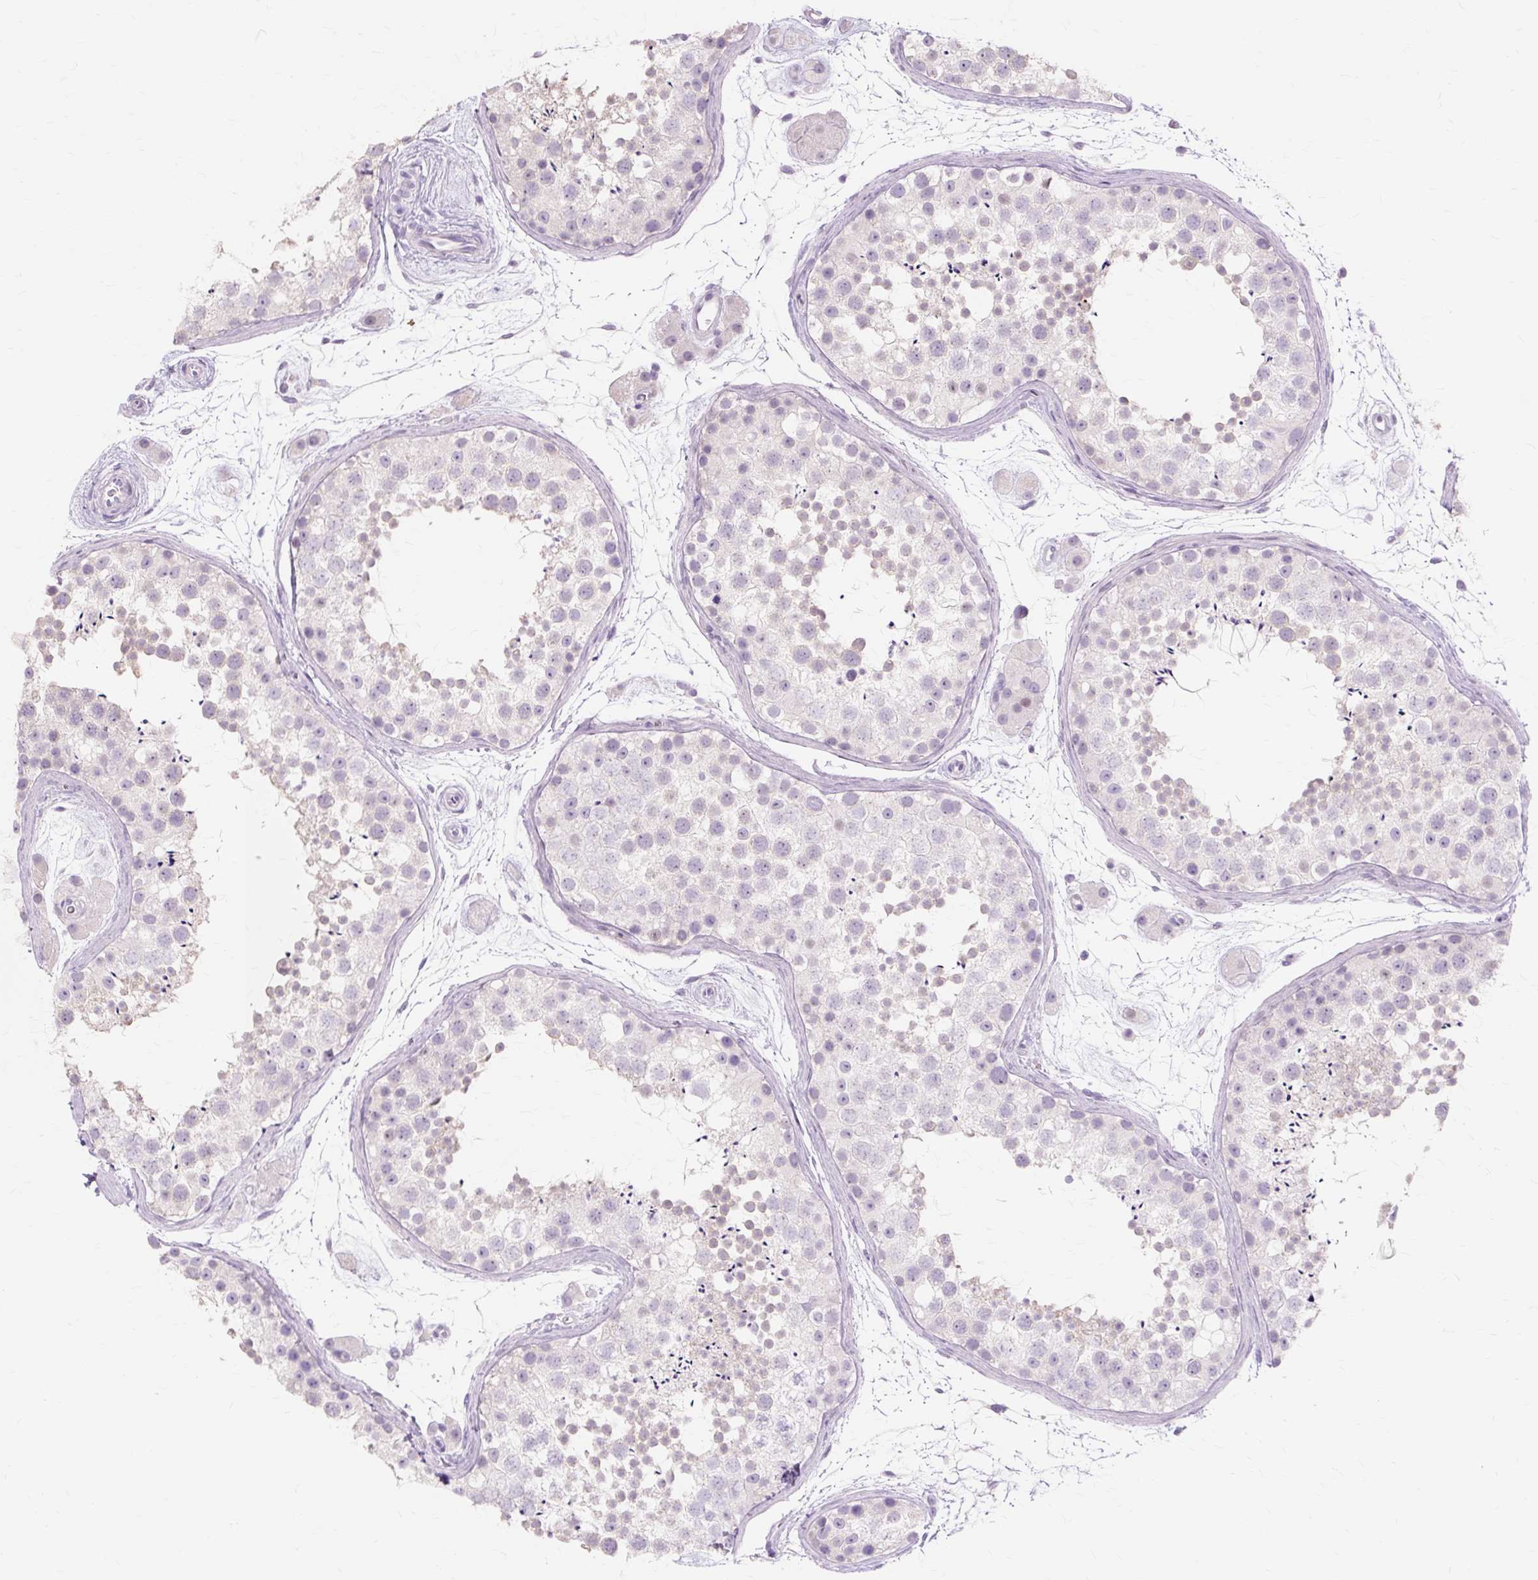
{"staining": {"intensity": "negative", "quantity": "none", "location": "none"}, "tissue": "testis", "cell_type": "Cells in seminiferous ducts", "image_type": "normal", "snomed": [{"axis": "morphology", "description": "Normal tissue, NOS"}, {"axis": "topography", "description": "Testis"}], "caption": "Immunohistochemistry of benign testis demonstrates no expression in cells in seminiferous ducts. (DAB IHC visualized using brightfield microscopy, high magnification).", "gene": "IRX2", "patient": {"sex": "male", "age": 41}}